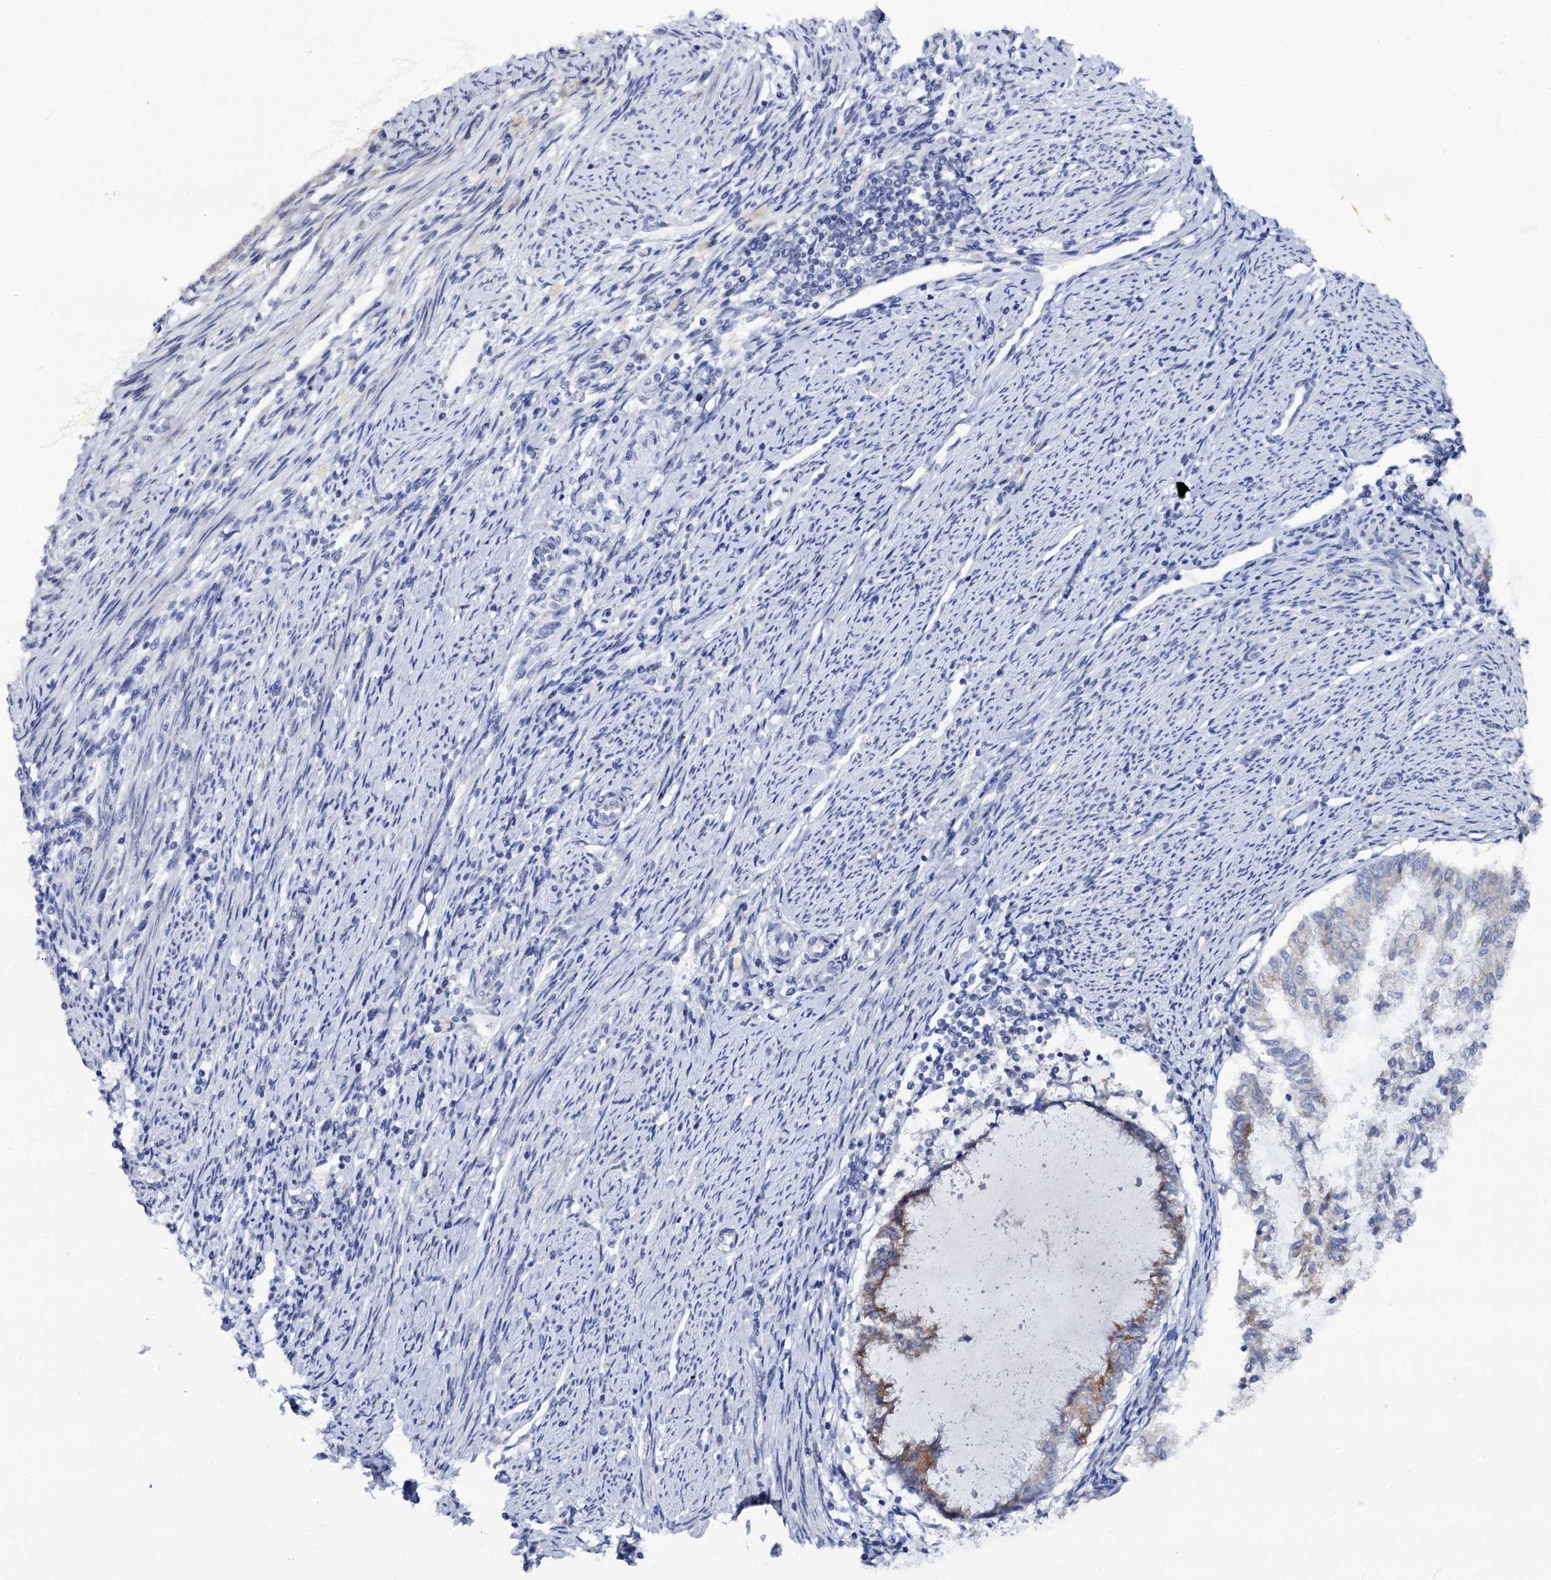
{"staining": {"intensity": "moderate", "quantity": "<25%", "location": "cytoplasmic/membranous"}, "tissue": "endometrial cancer", "cell_type": "Tumor cells", "image_type": "cancer", "snomed": [{"axis": "morphology", "description": "Adenocarcinoma, NOS"}, {"axis": "topography", "description": "Endometrium"}], "caption": "The micrograph demonstrates staining of endometrial cancer (adenocarcinoma), revealing moderate cytoplasmic/membranous protein expression (brown color) within tumor cells.", "gene": "CAPRIN2", "patient": {"sex": "female", "age": 79}}